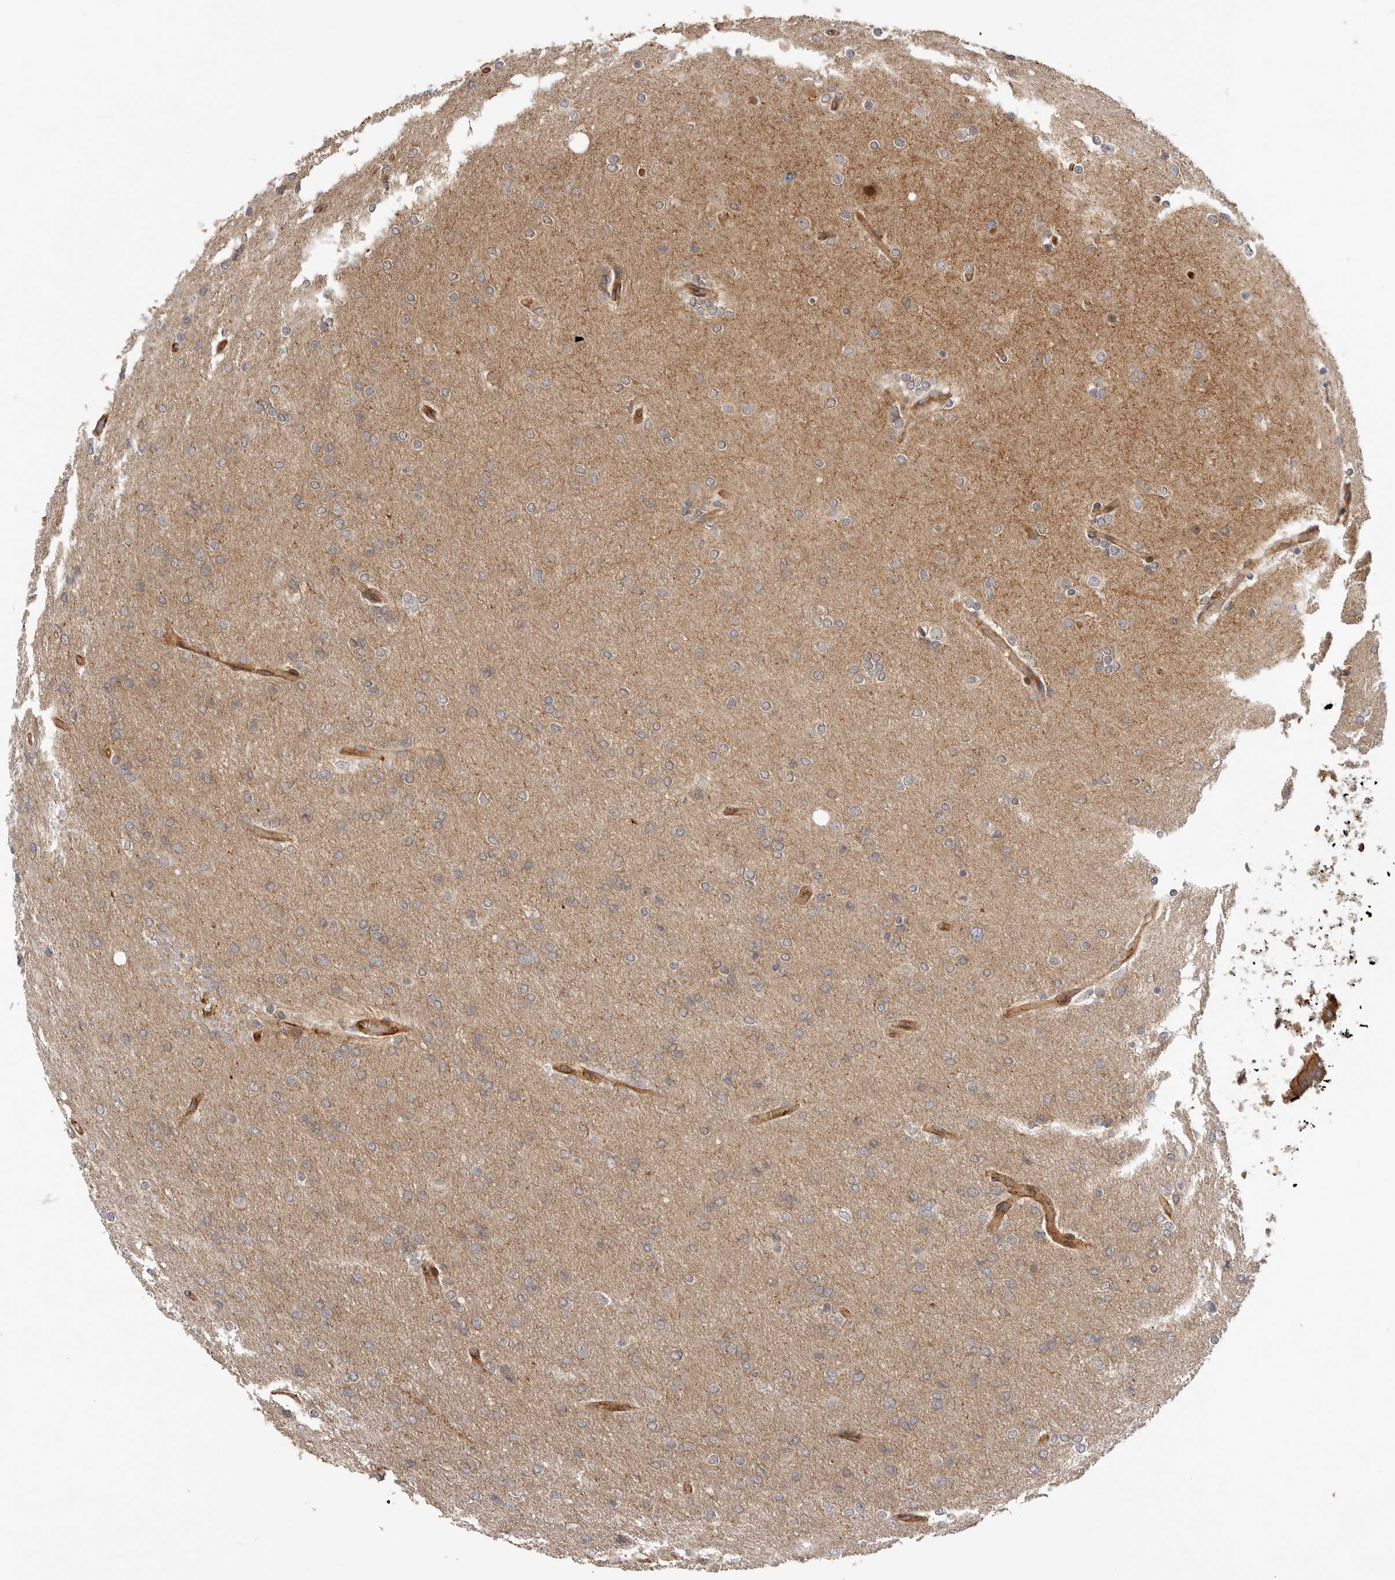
{"staining": {"intensity": "negative", "quantity": "none", "location": "none"}, "tissue": "glioma", "cell_type": "Tumor cells", "image_type": "cancer", "snomed": [{"axis": "morphology", "description": "Glioma, malignant, High grade"}, {"axis": "topography", "description": "Cerebral cortex"}], "caption": "Immunohistochemistry (IHC) photomicrograph of malignant high-grade glioma stained for a protein (brown), which reveals no expression in tumor cells.", "gene": "GPATCH2", "patient": {"sex": "female", "age": 36}}